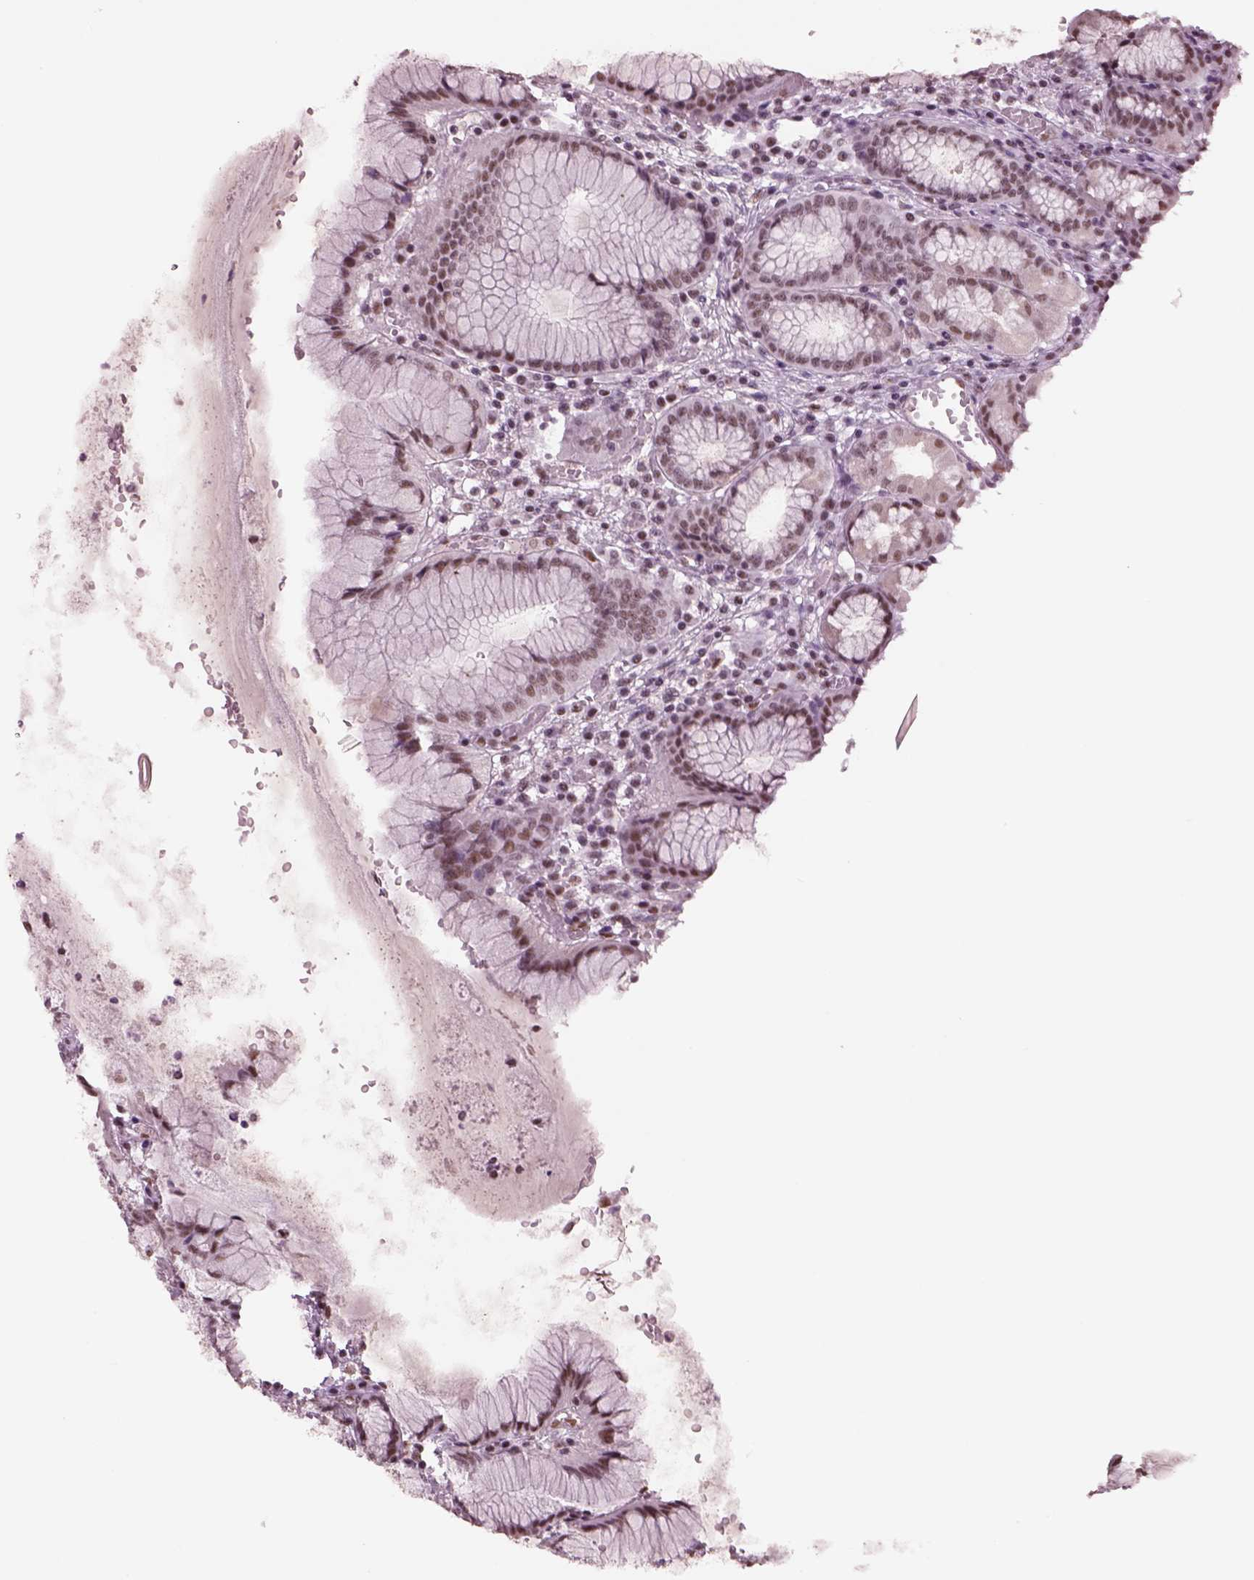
{"staining": {"intensity": "weak", "quantity": ">75%", "location": "nuclear"}, "tissue": "stomach", "cell_type": "Glandular cells", "image_type": "normal", "snomed": [{"axis": "morphology", "description": "Normal tissue, NOS"}, {"axis": "topography", "description": "Stomach"}], "caption": "Stomach stained for a protein shows weak nuclear positivity in glandular cells. The staining is performed using DAB (3,3'-diaminobenzidine) brown chromogen to label protein expression. The nuclei are counter-stained blue using hematoxylin.", "gene": "SEPHS1", "patient": {"sex": "male", "age": 55}}